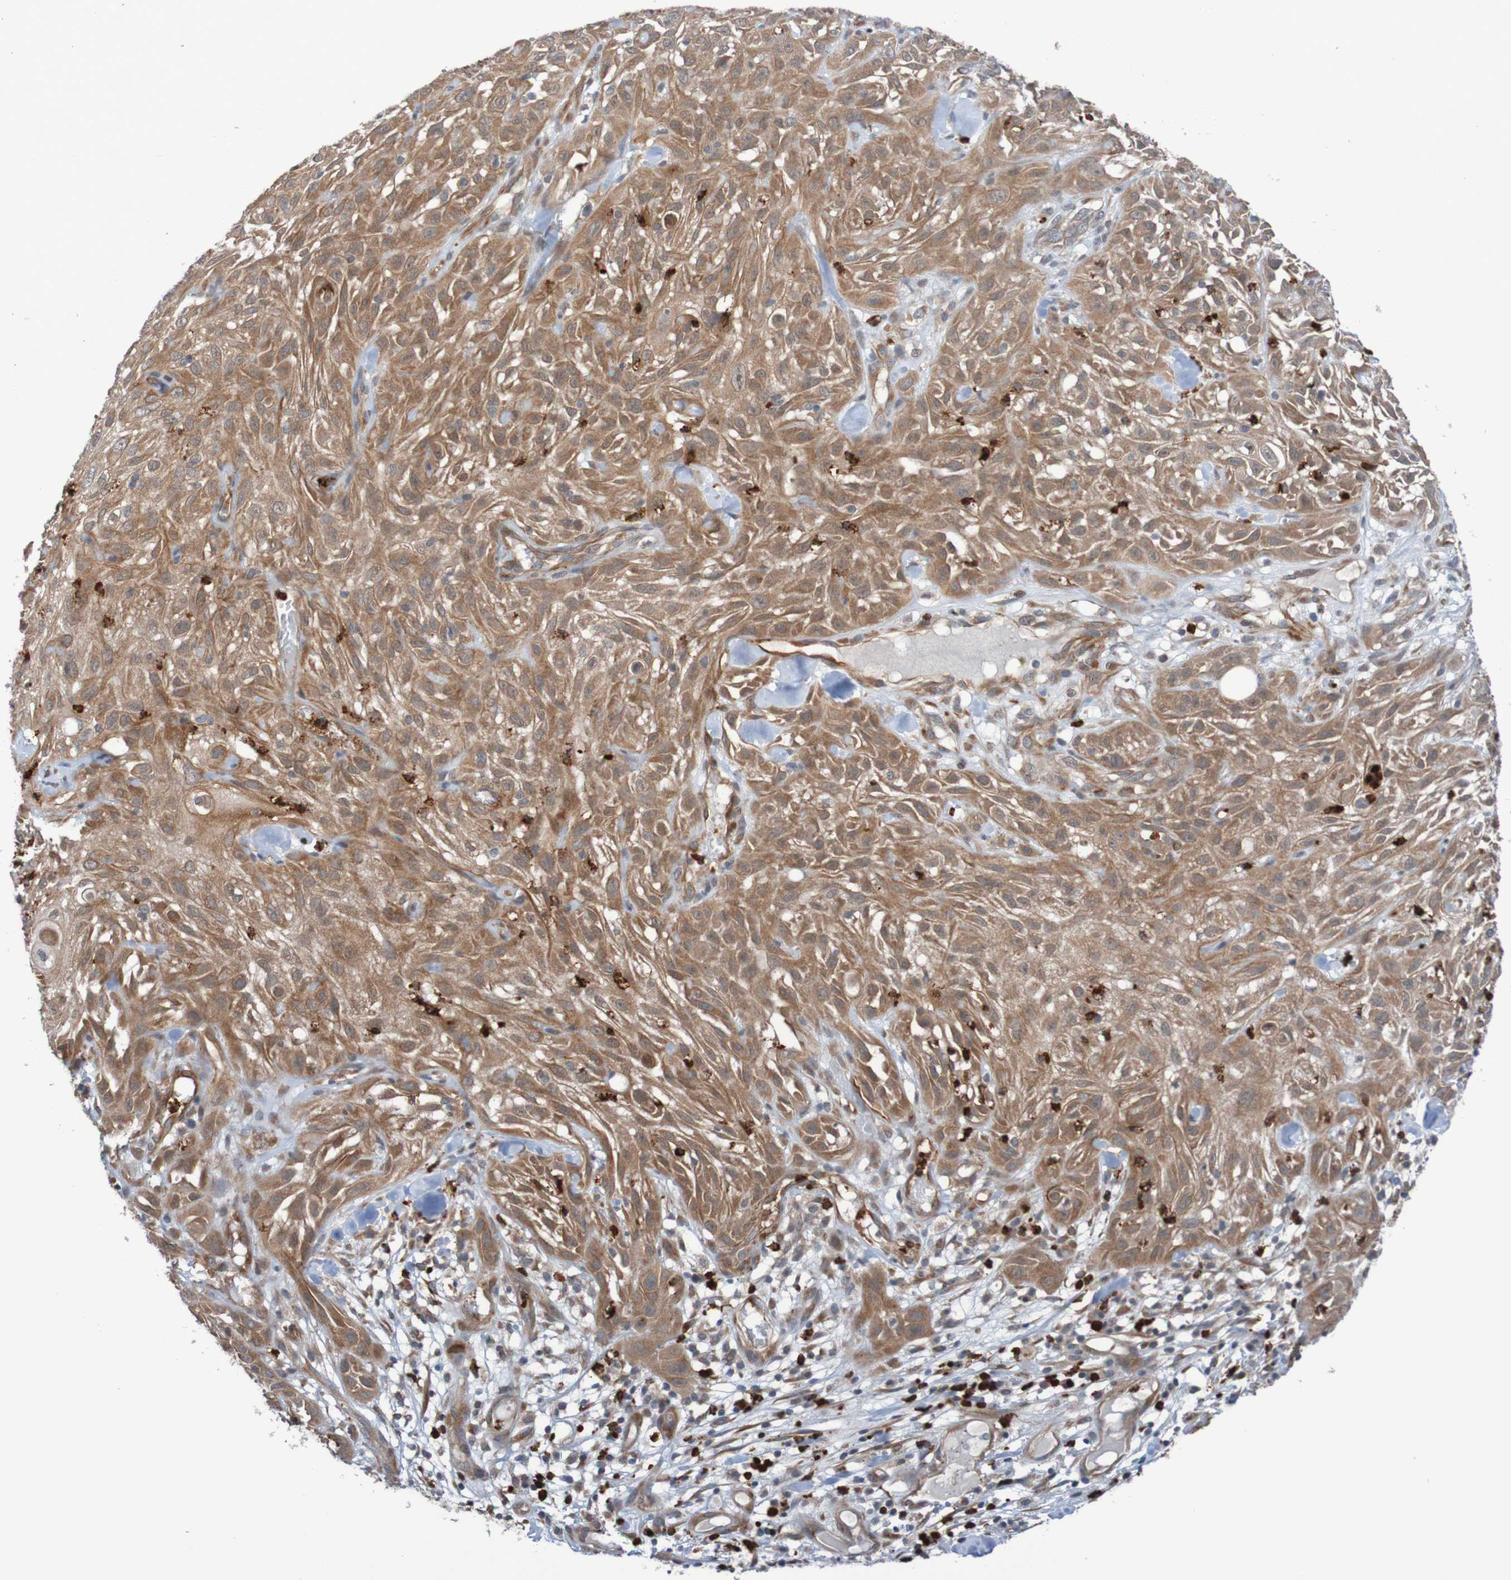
{"staining": {"intensity": "moderate", "quantity": ">75%", "location": "cytoplasmic/membranous"}, "tissue": "skin cancer", "cell_type": "Tumor cells", "image_type": "cancer", "snomed": [{"axis": "morphology", "description": "Squamous cell carcinoma, NOS"}, {"axis": "topography", "description": "Skin"}], "caption": "Brown immunohistochemical staining in skin cancer (squamous cell carcinoma) exhibits moderate cytoplasmic/membranous staining in about >75% of tumor cells. (Brightfield microscopy of DAB IHC at high magnification).", "gene": "ST8SIA6", "patient": {"sex": "male", "age": 75}}